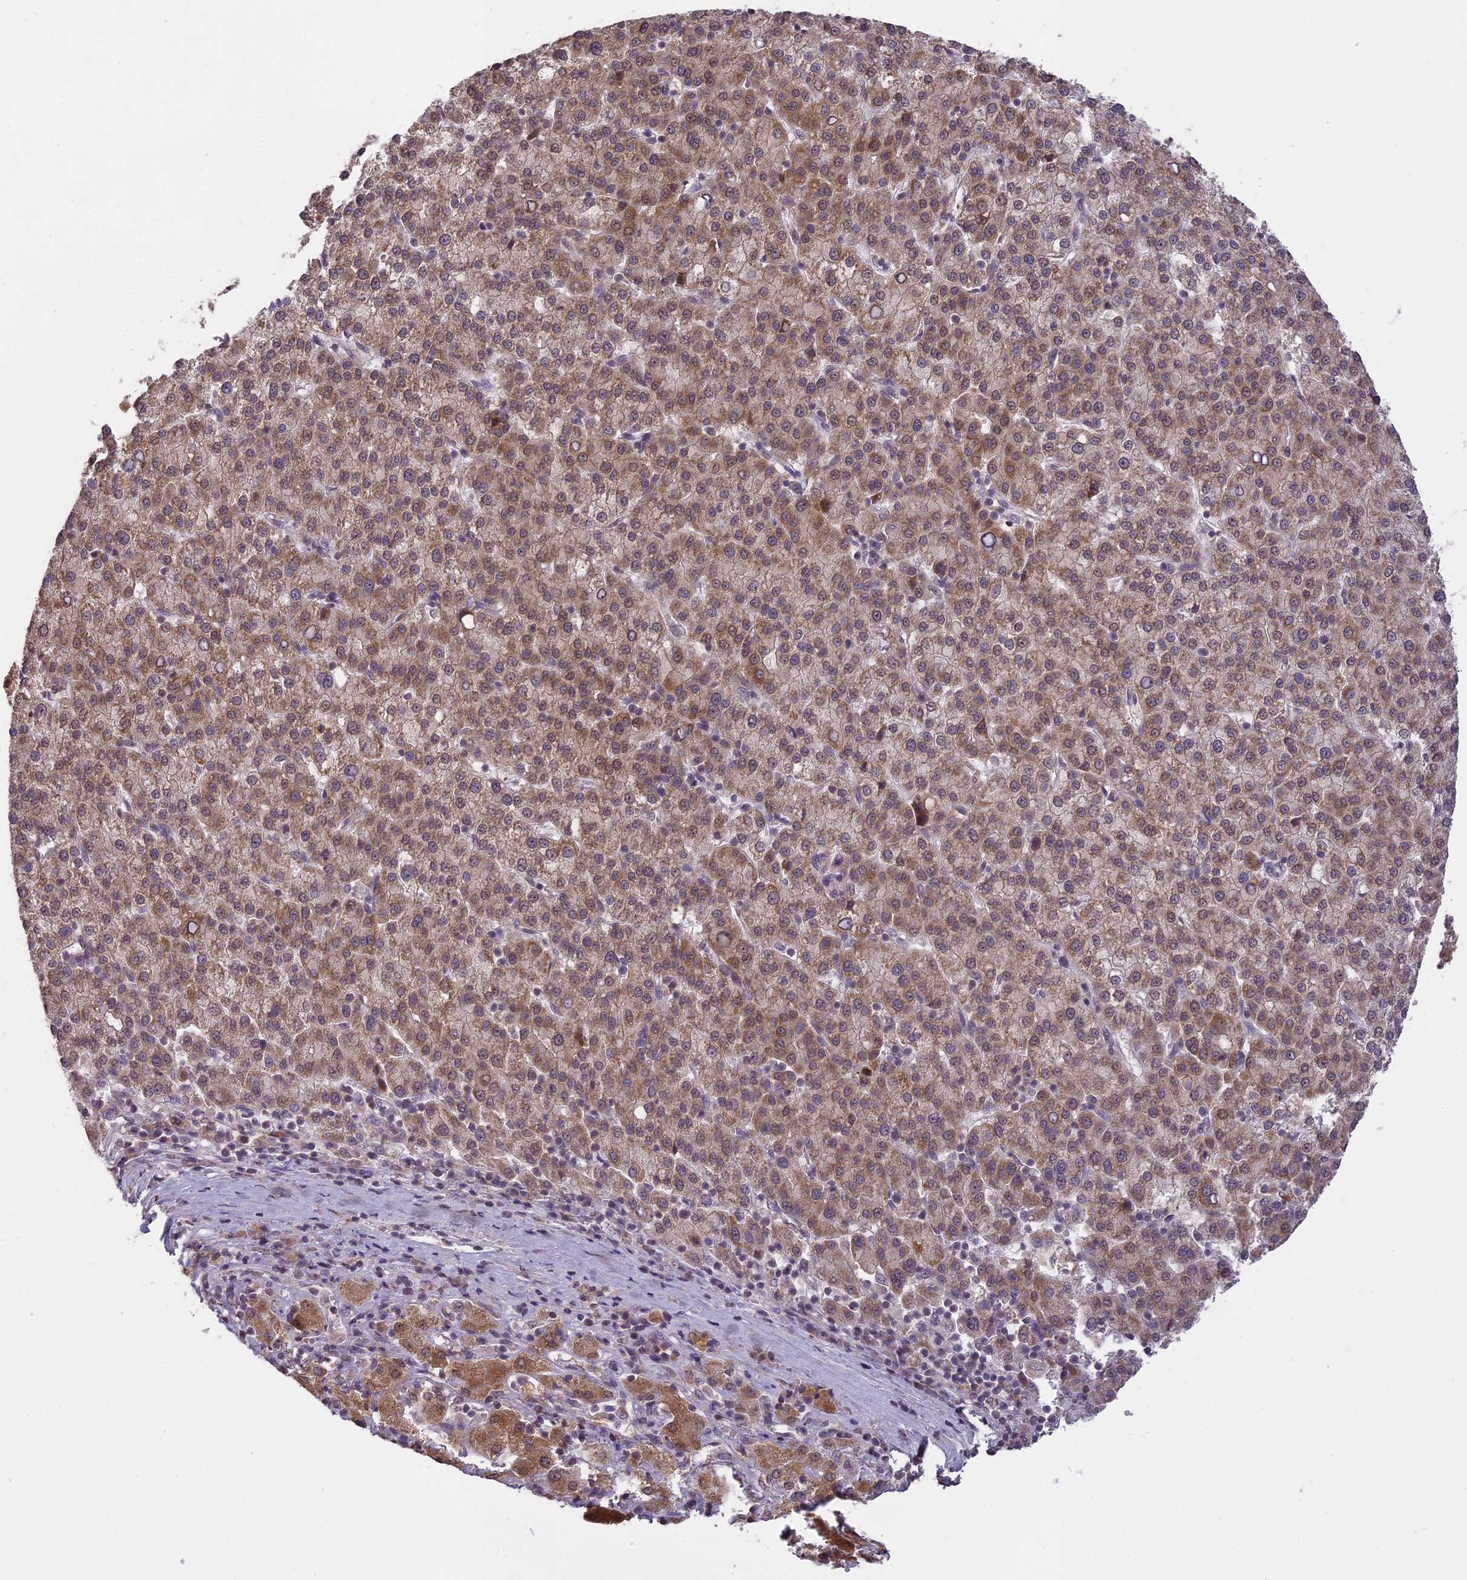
{"staining": {"intensity": "moderate", "quantity": ">75%", "location": "cytoplasmic/membranous,nuclear"}, "tissue": "liver cancer", "cell_type": "Tumor cells", "image_type": "cancer", "snomed": [{"axis": "morphology", "description": "Carcinoma, Hepatocellular, NOS"}, {"axis": "topography", "description": "Liver"}], "caption": "Human liver hepatocellular carcinoma stained with a protein marker reveals moderate staining in tumor cells.", "gene": "ERG28", "patient": {"sex": "female", "age": 58}}